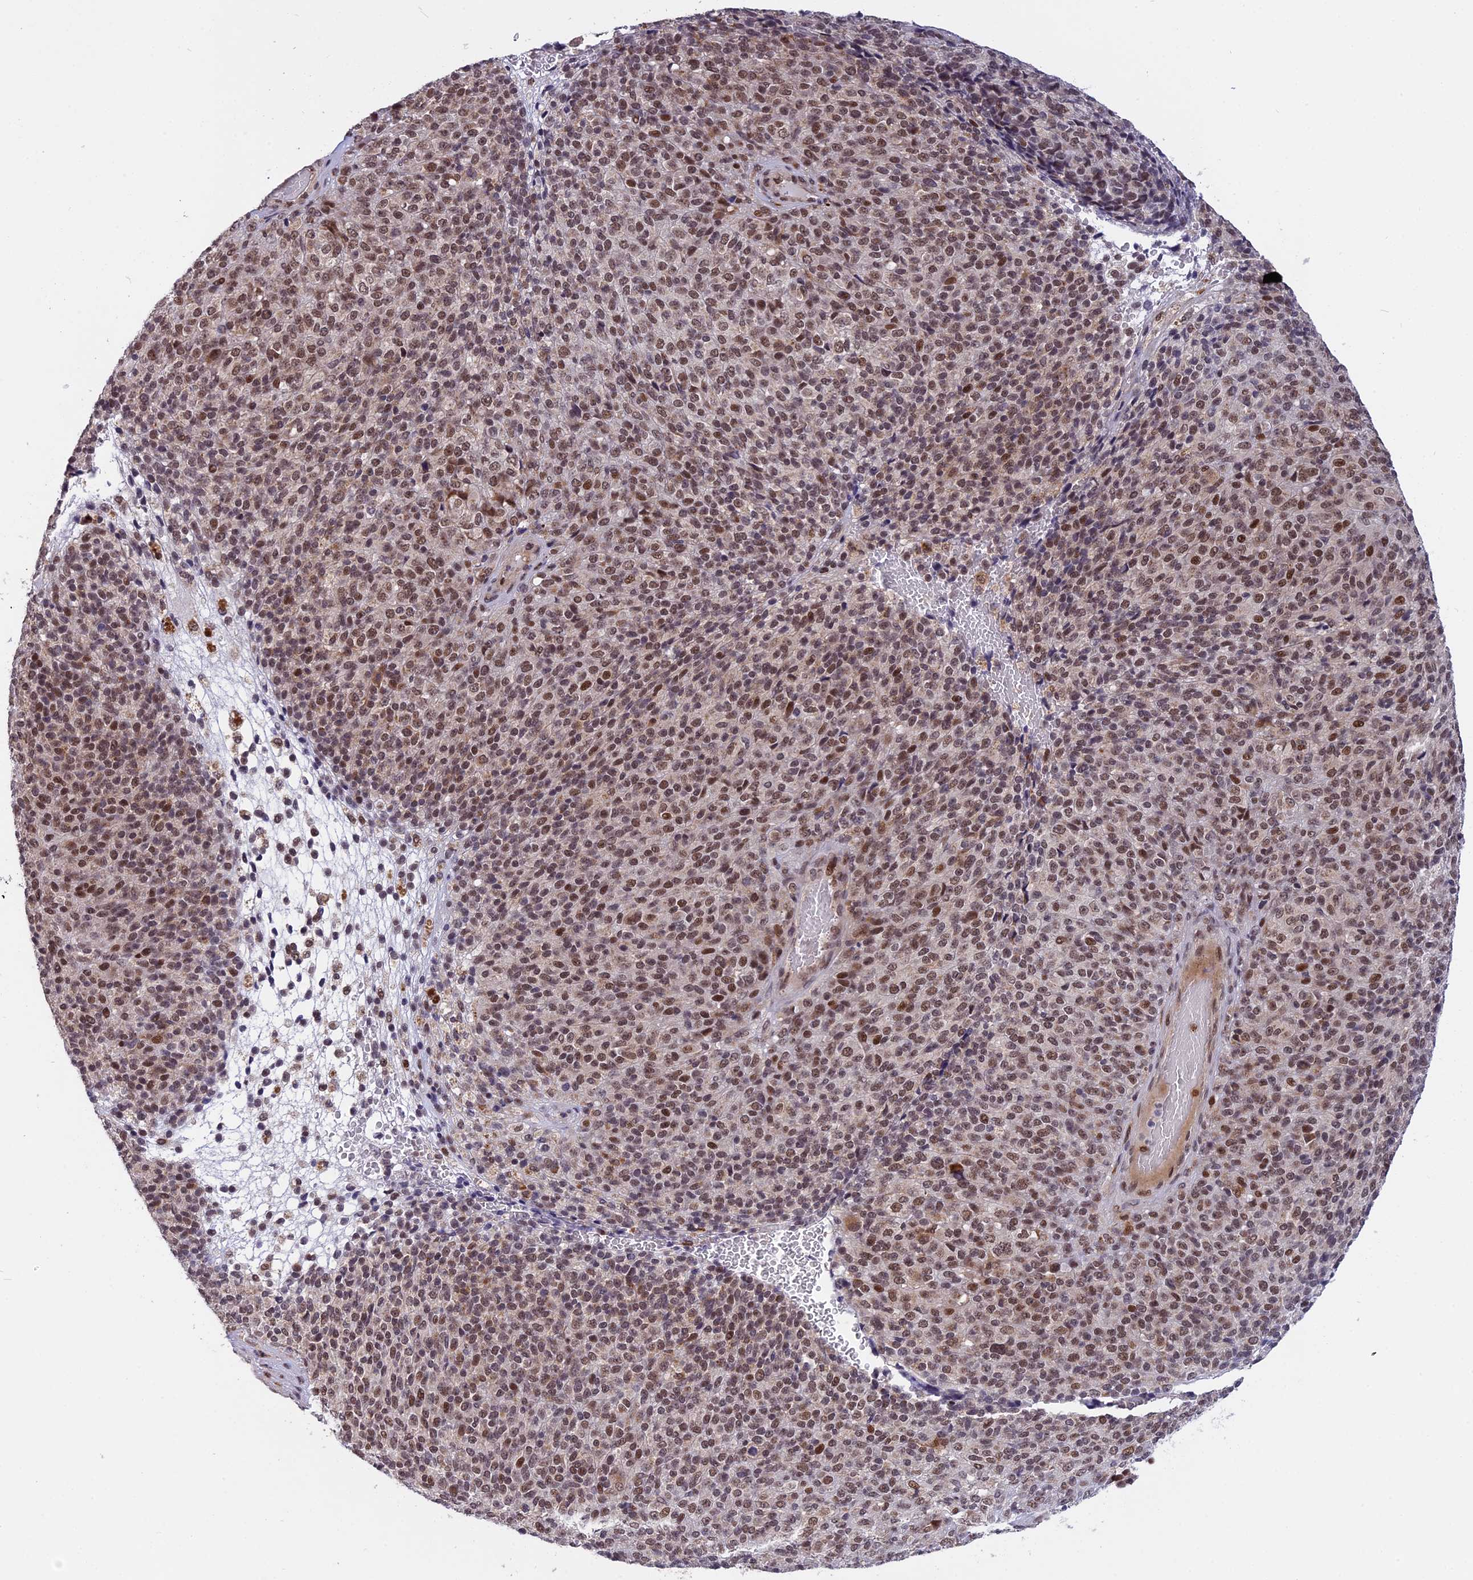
{"staining": {"intensity": "moderate", "quantity": ">75%", "location": "nuclear"}, "tissue": "melanoma", "cell_type": "Tumor cells", "image_type": "cancer", "snomed": [{"axis": "morphology", "description": "Malignant melanoma, Metastatic site"}, {"axis": "topography", "description": "Brain"}], "caption": "A micrograph showing moderate nuclear positivity in approximately >75% of tumor cells in malignant melanoma (metastatic site), as visualized by brown immunohistochemical staining.", "gene": "POLR2C", "patient": {"sex": "female", "age": 56}}